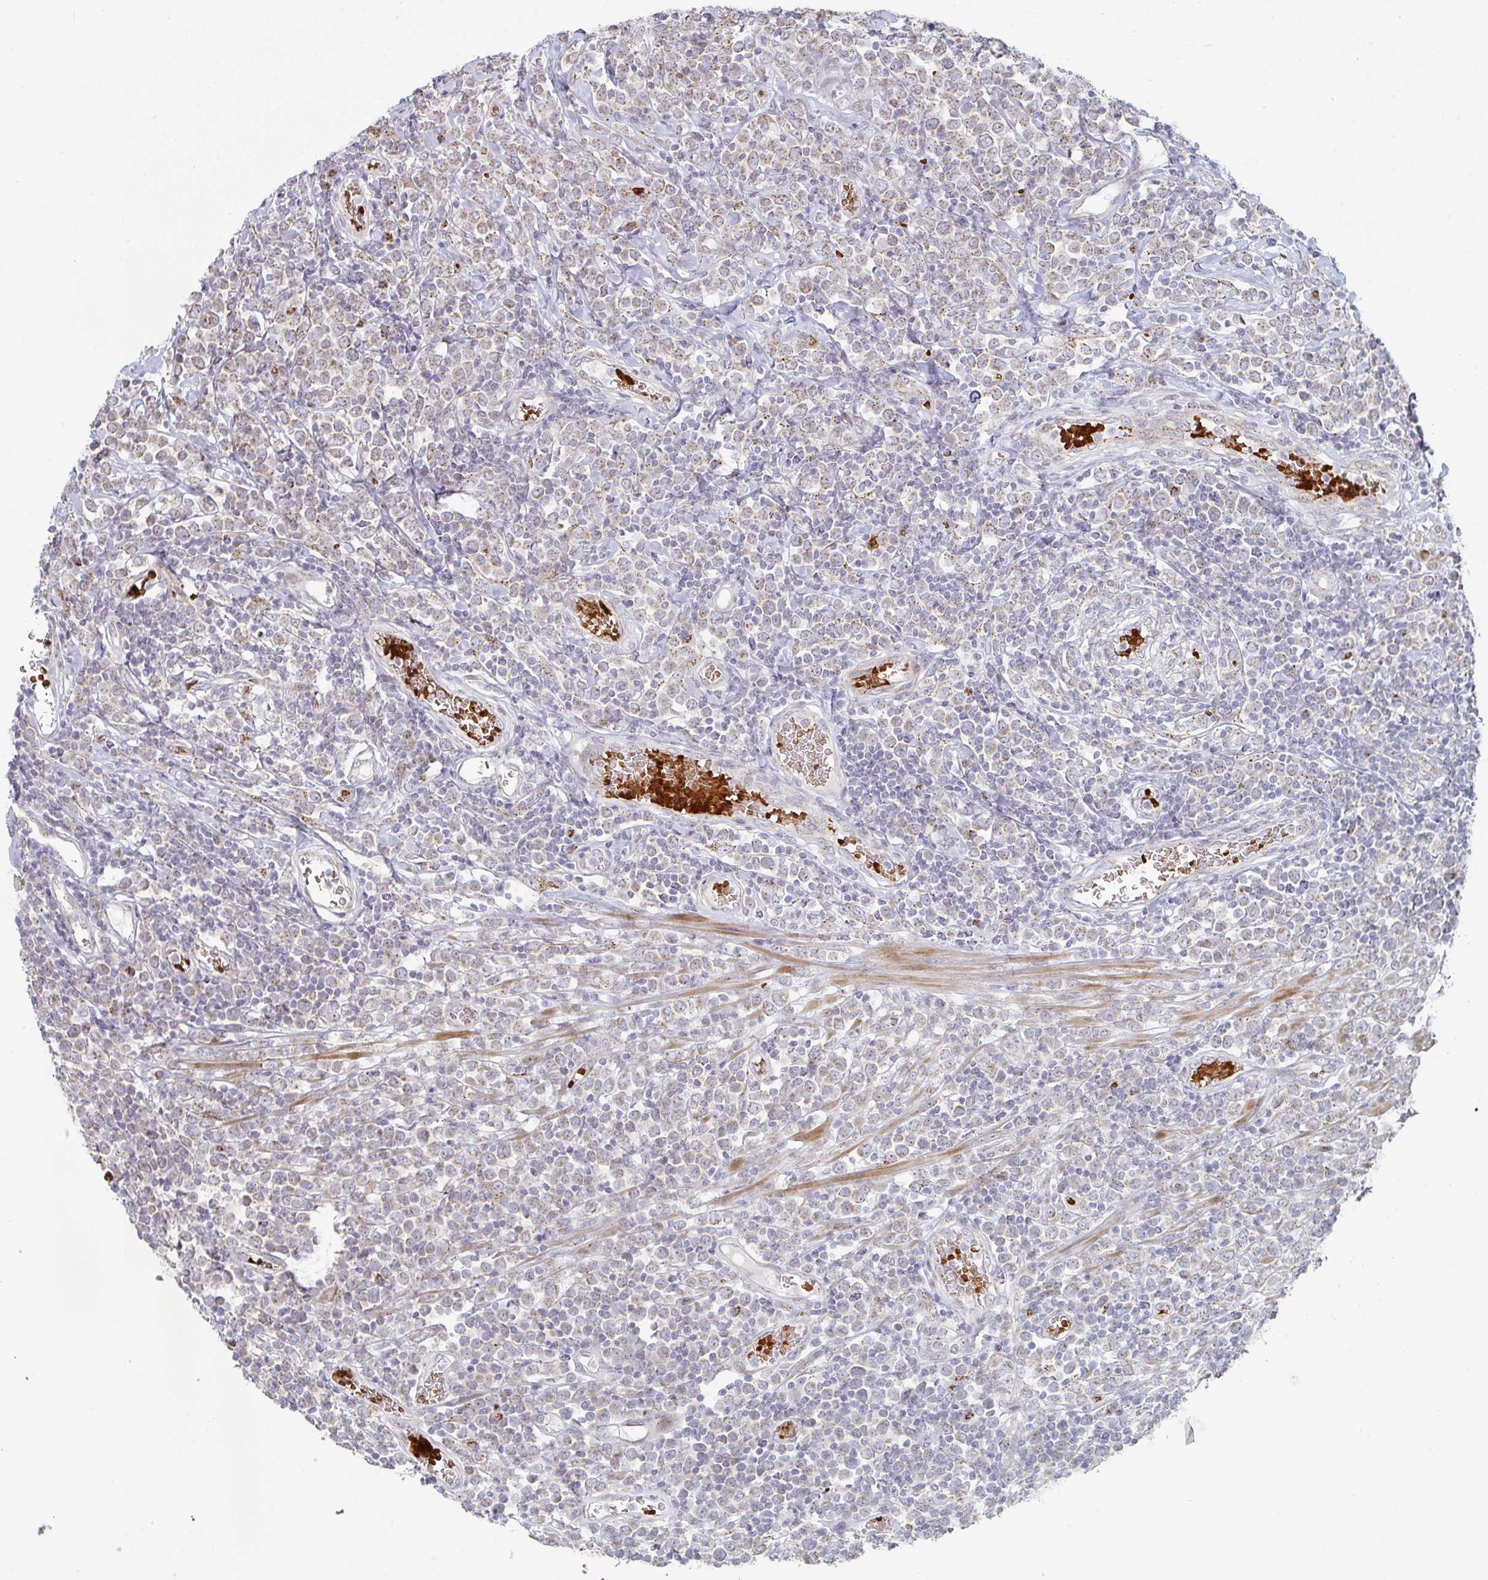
{"staining": {"intensity": "moderate", "quantity": ">75%", "location": "cytoplasmic/membranous"}, "tissue": "lymphoma", "cell_type": "Tumor cells", "image_type": "cancer", "snomed": [{"axis": "morphology", "description": "Malignant lymphoma, non-Hodgkin's type, High grade"}, {"axis": "topography", "description": "Soft tissue"}], "caption": "About >75% of tumor cells in human lymphoma display moderate cytoplasmic/membranous protein staining as visualized by brown immunohistochemical staining.", "gene": "ZNF526", "patient": {"sex": "female", "age": 56}}